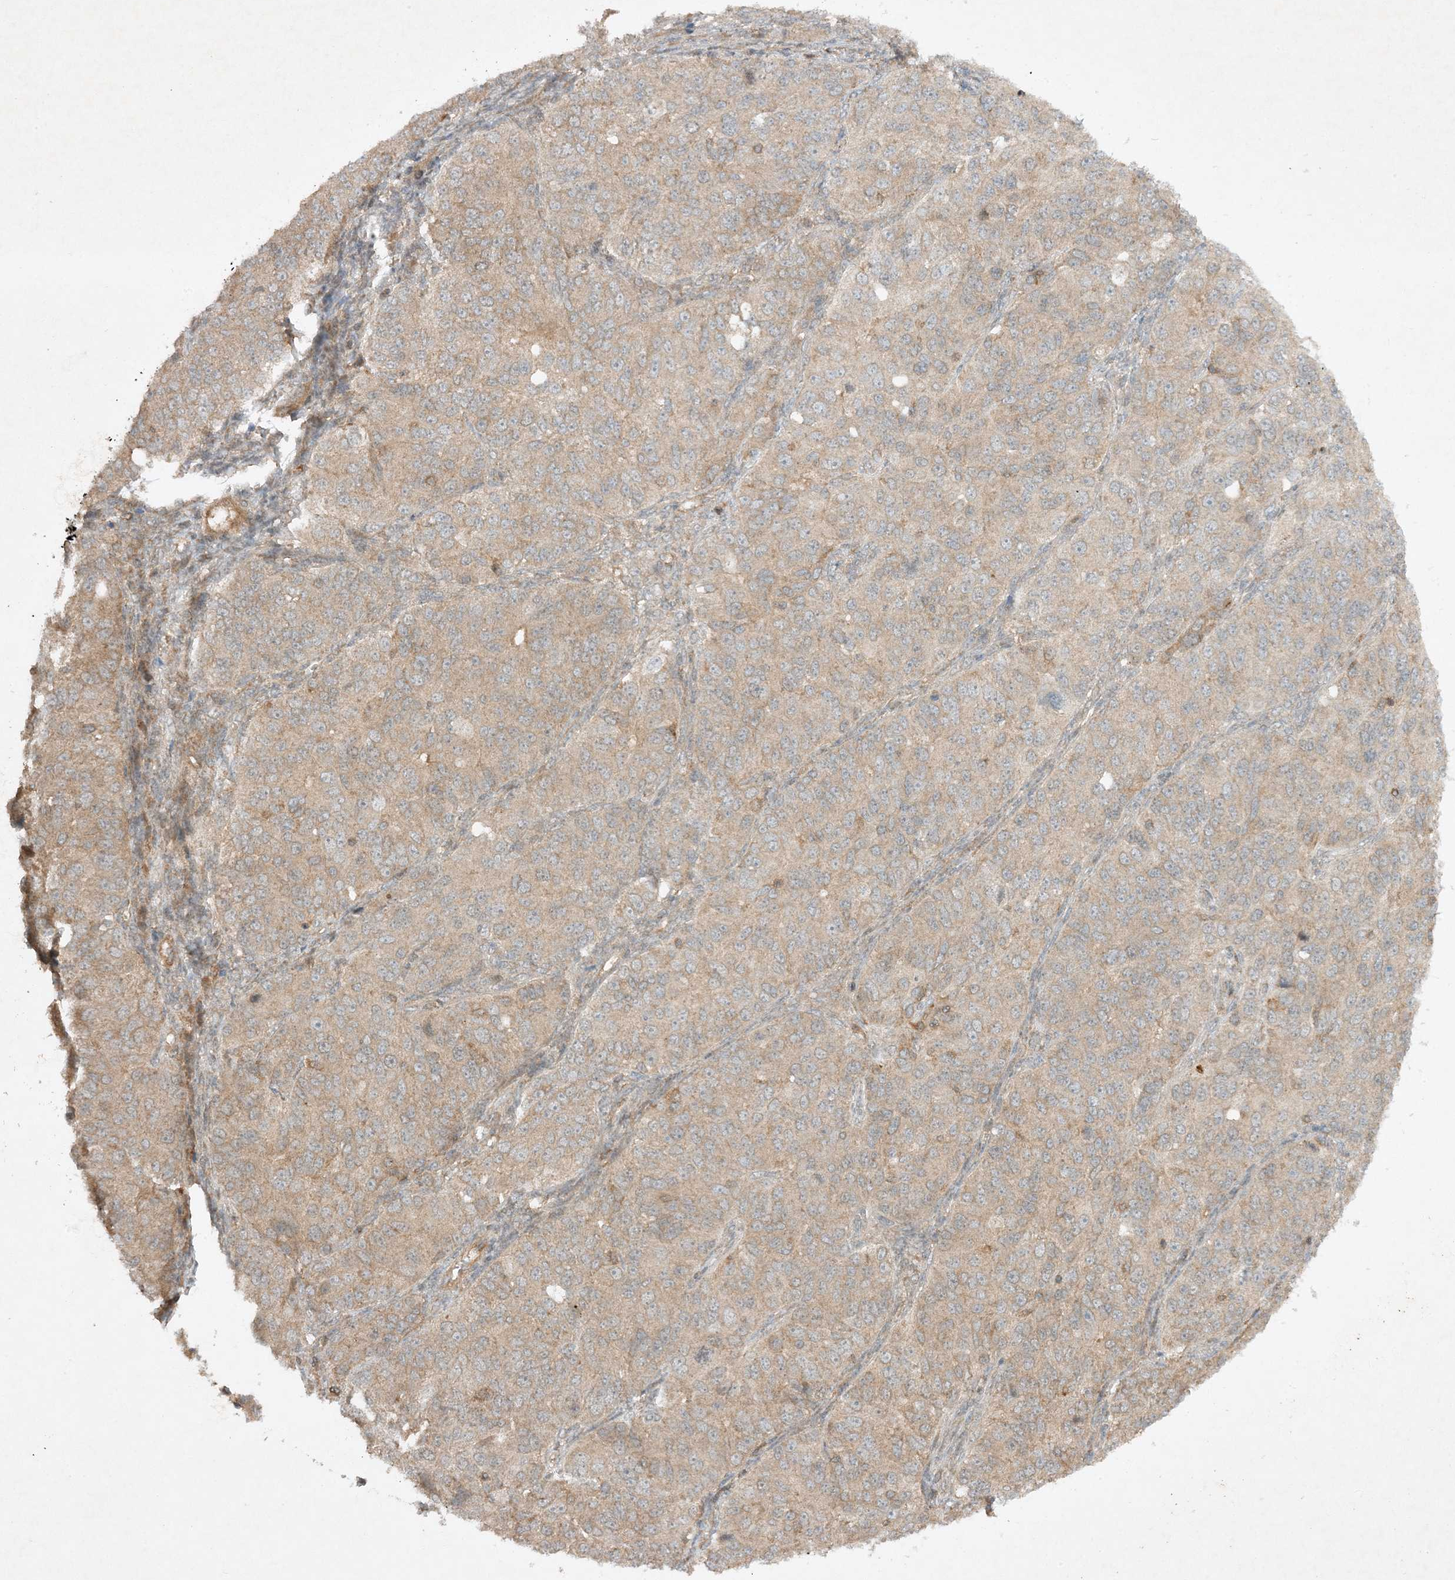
{"staining": {"intensity": "weak", "quantity": "25%-75%", "location": "cytoplasmic/membranous"}, "tissue": "ovarian cancer", "cell_type": "Tumor cells", "image_type": "cancer", "snomed": [{"axis": "morphology", "description": "Carcinoma, endometroid"}, {"axis": "topography", "description": "Ovary"}], "caption": "This photomicrograph reveals immunohistochemistry (IHC) staining of human endometroid carcinoma (ovarian), with low weak cytoplasmic/membranous expression in approximately 25%-75% of tumor cells.", "gene": "XRN1", "patient": {"sex": "female", "age": 51}}